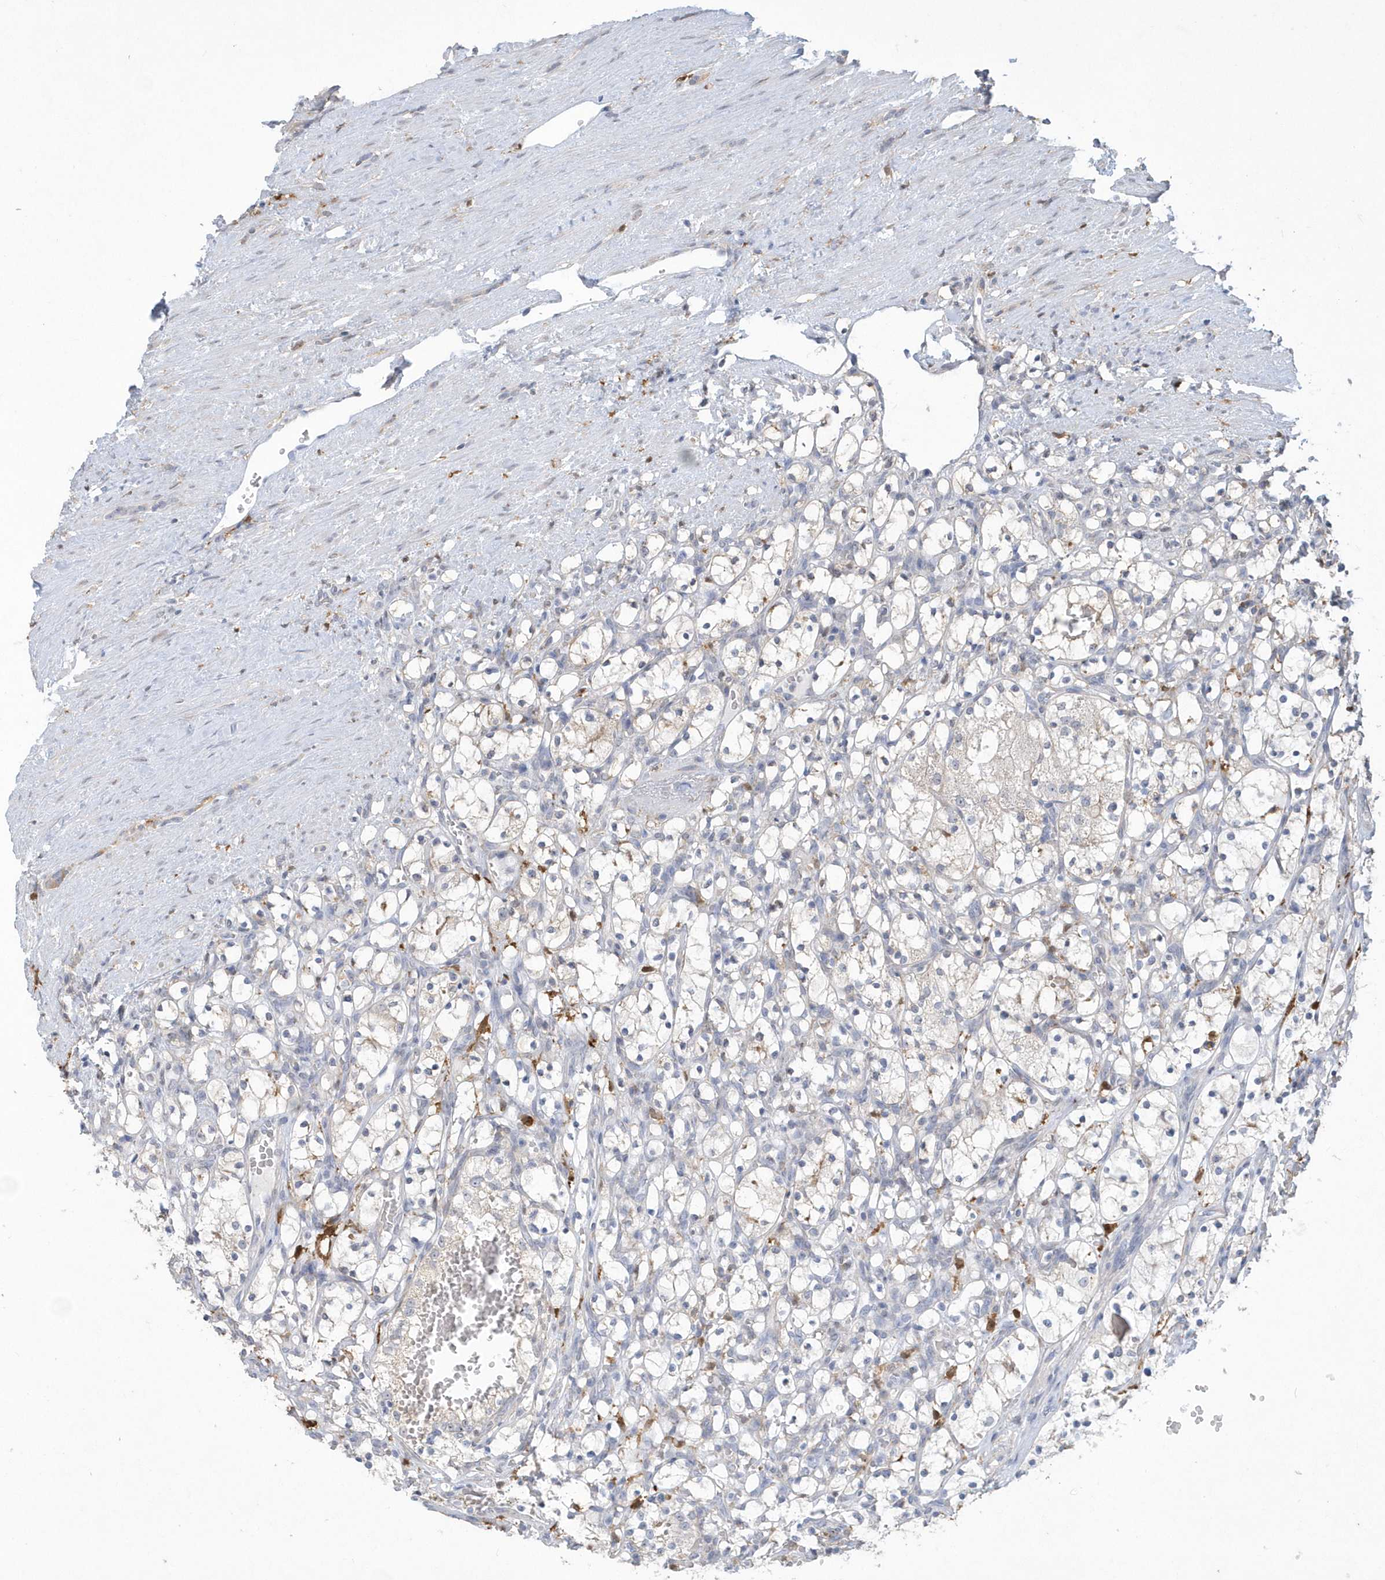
{"staining": {"intensity": "negative", "quantity": "none", "location": "none"}, "tissue": "renal cancer", "cell_type": "Tumor cells", "image_type": "cancer", "snomed": [{"axis": "morphology", "description": "Adenocarcinoma, NOS"}, {"axis": "topography", "description": "Kidney"}], "caption": "The image shows no significant staining in tumor cells of renal adenocarcinoma.", "gene": "TSPEAR", "patient": {"sex": "female", "age": 69}}